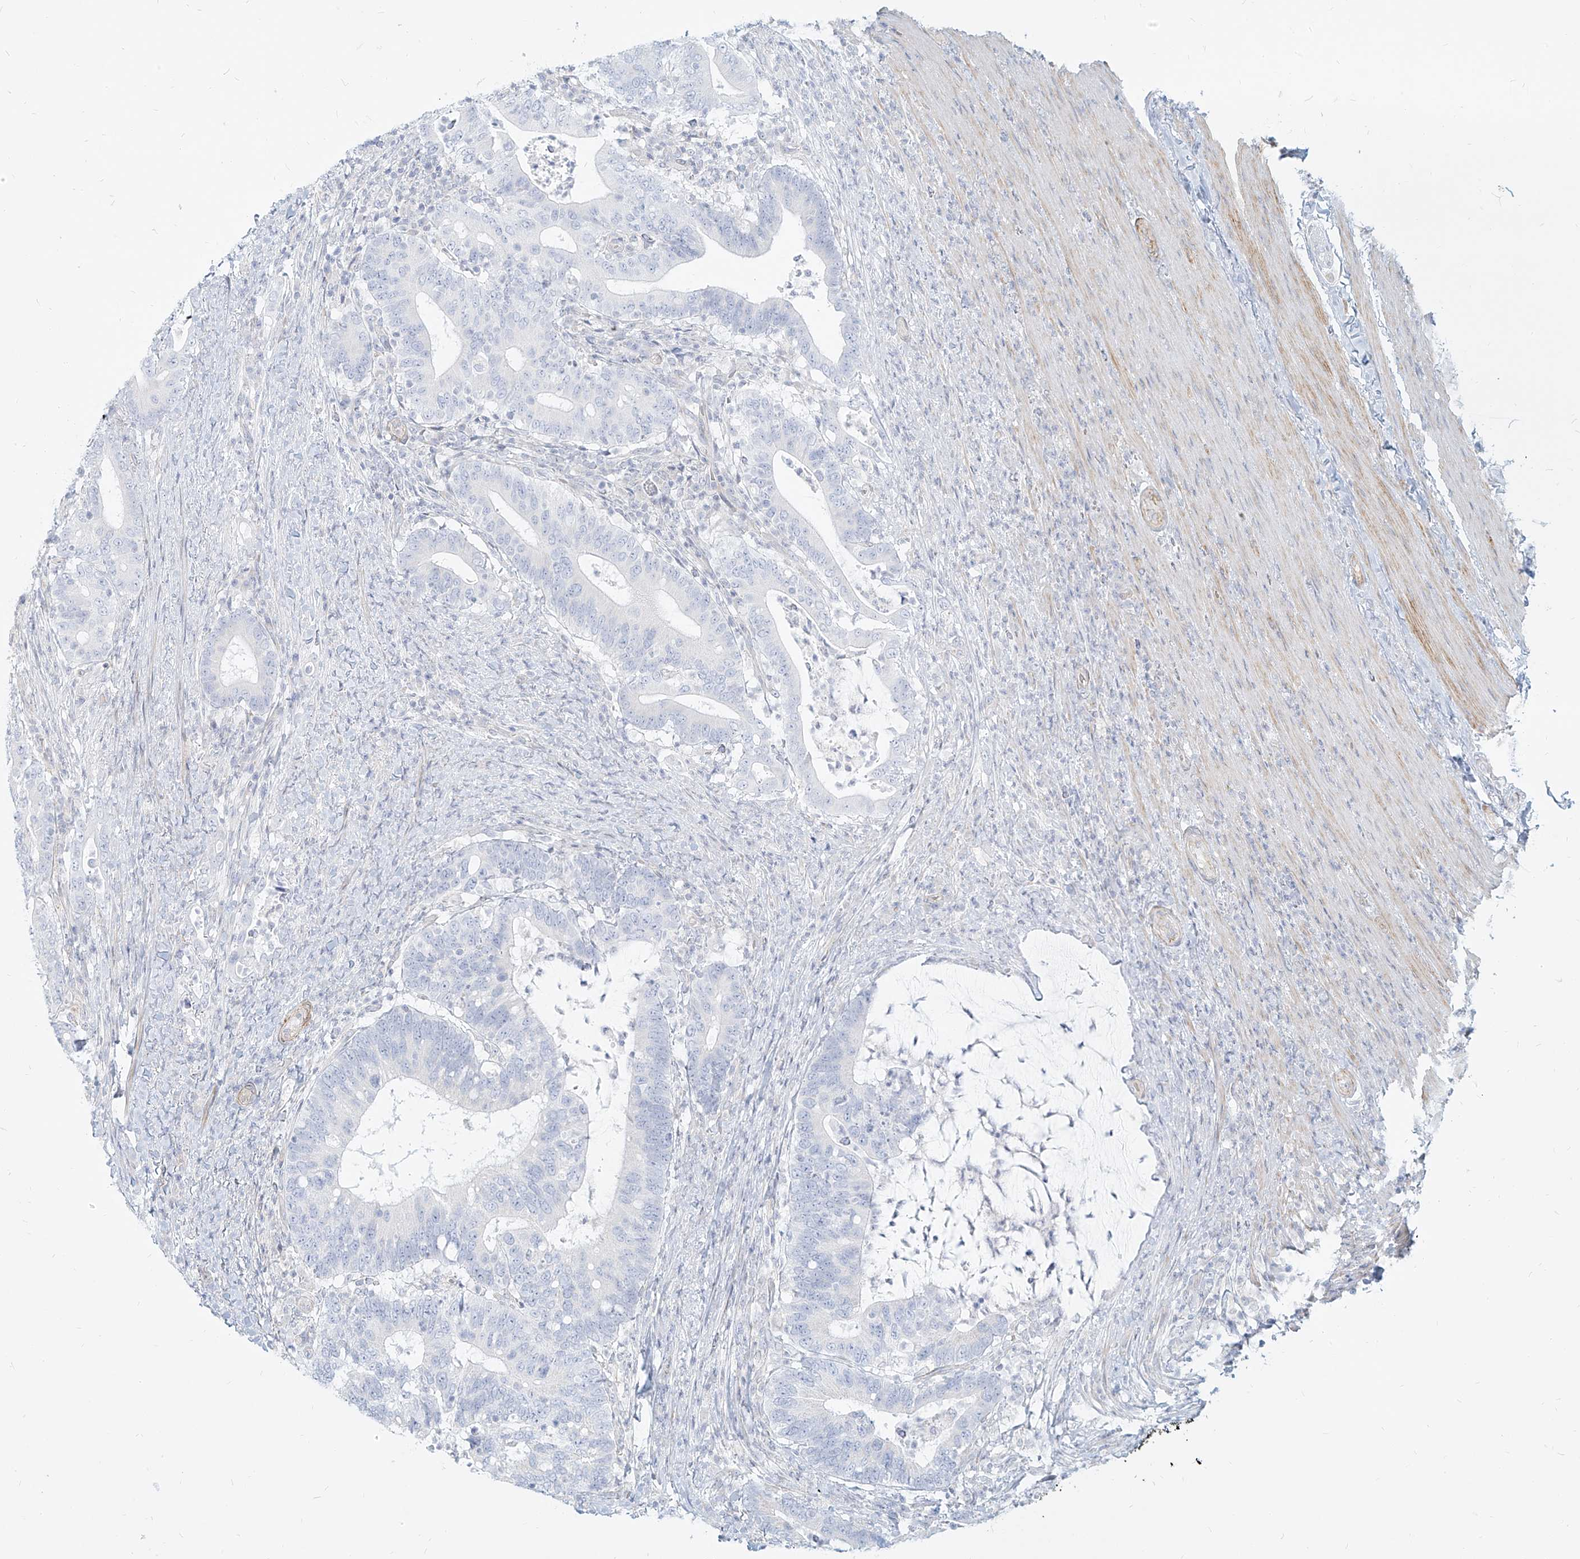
{"staining": {"intensity": "negative", "quantity": "none", "location": "none"}, "tissue": "colorectal cancer", "cell_type": "Tumor cells", "image_type": "cancer", "snomed": [{"axis": "morphology", "description": "Adenocarcinoma, NOS"}, {"axis": "topography", "description": "Colon"}], "caption": "There is no significant expression in tumor cells of adenocarcinoma (colorectal).", "gene": "ITPKB", "patient": {"sex": "female", "age": 66}}